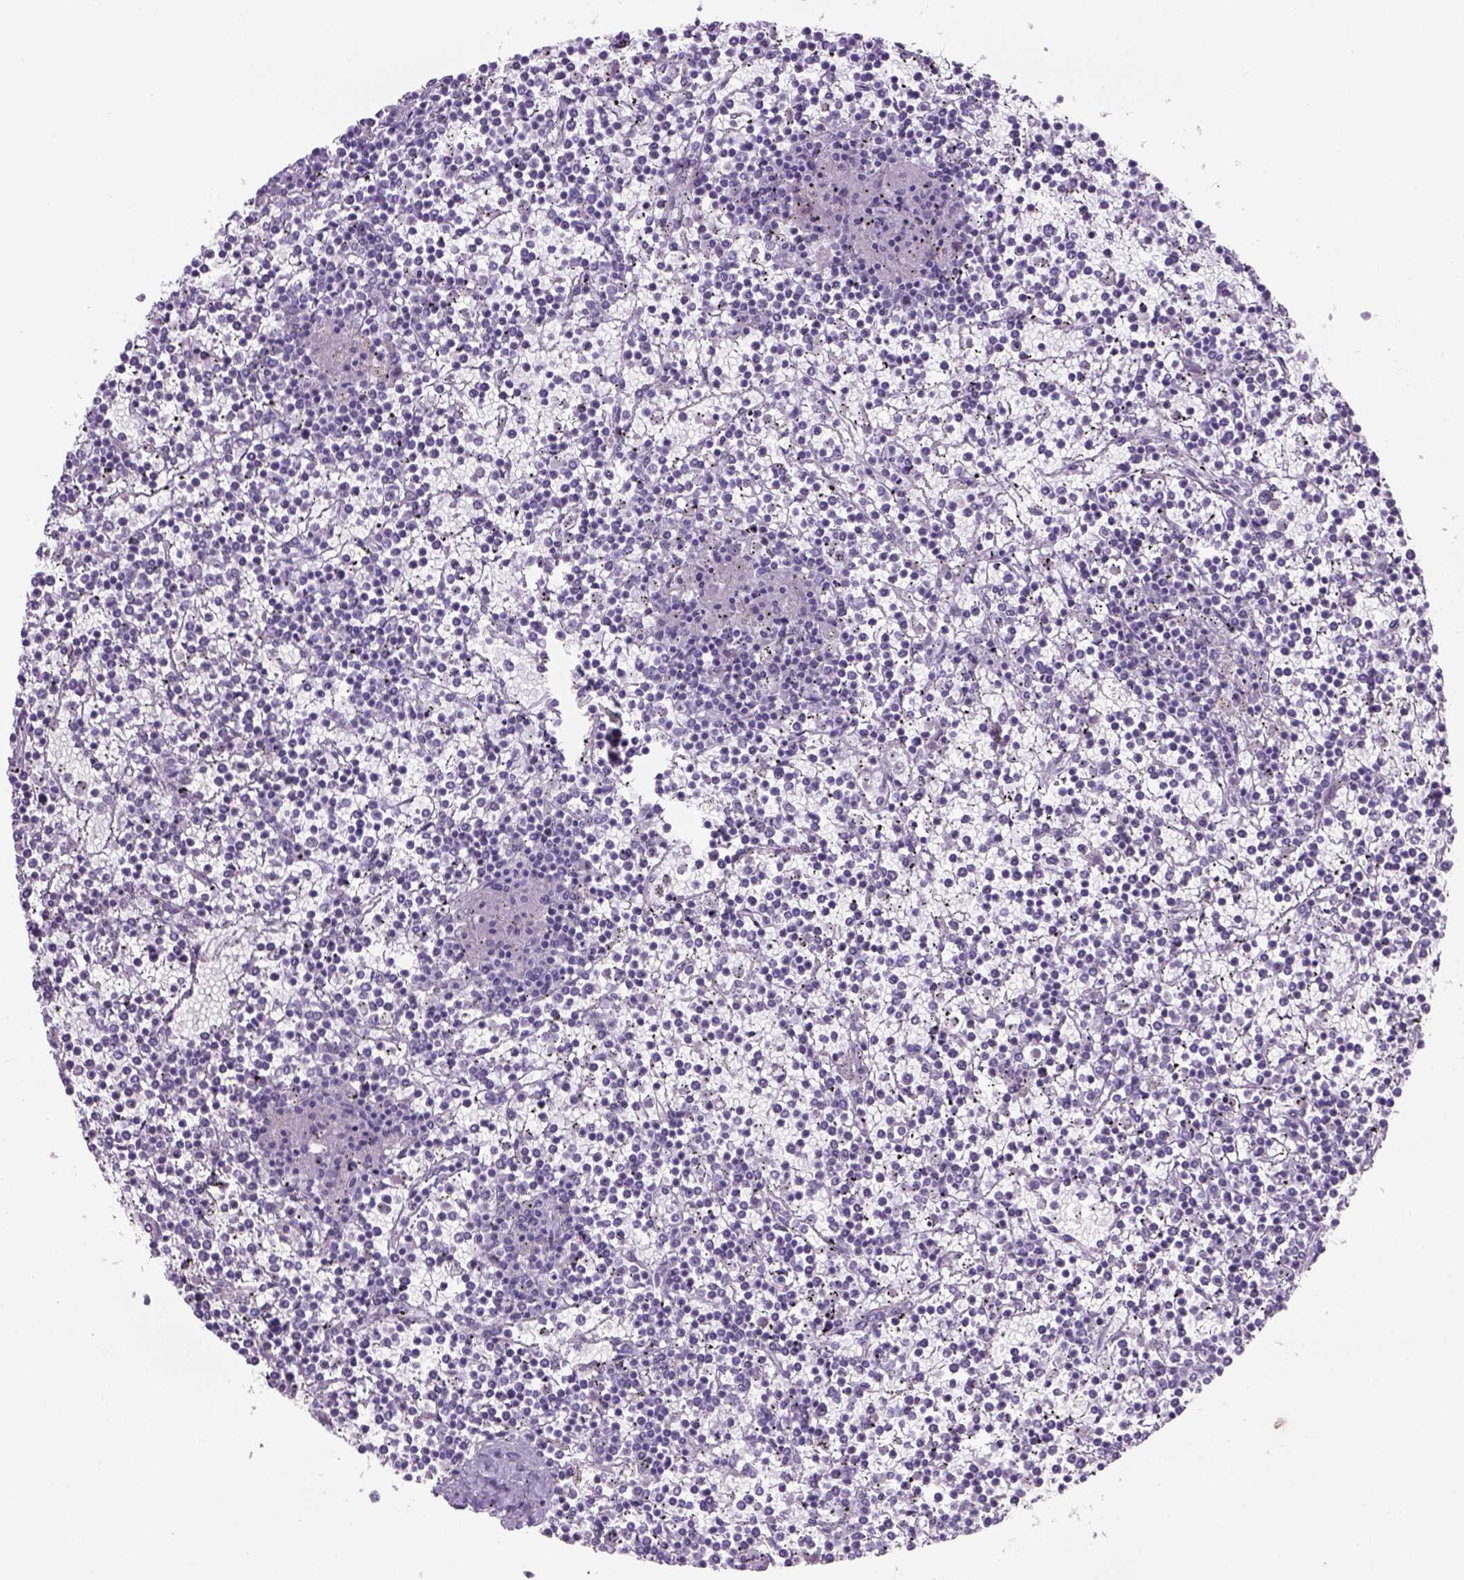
{"staining": {"intensity": "negative", "quantity": "none", "location": "none"}, "tissue": "lymphoma", "cell_type": "Tumor cells", "image_type": "cancer", "snomed": [{"axis": "morphology", "description": "Malignant lymphoma, non-Hodgkin's type, Low grade"}, {"axis": "topography", "description": "Spleen"}], "caption": "There is no significant positivity in tumor cells of low-grade malignant lymphoma, non-Hodgkin's type. (Stains: DAB (3,3'-diaminobenzidine) immunohistochemistry with hematoxylin counter stain, Microscopy: brightfield microscopy at high magnification).", "gene": "TENM4", "patient": {"sex": "female", "age": 19}}